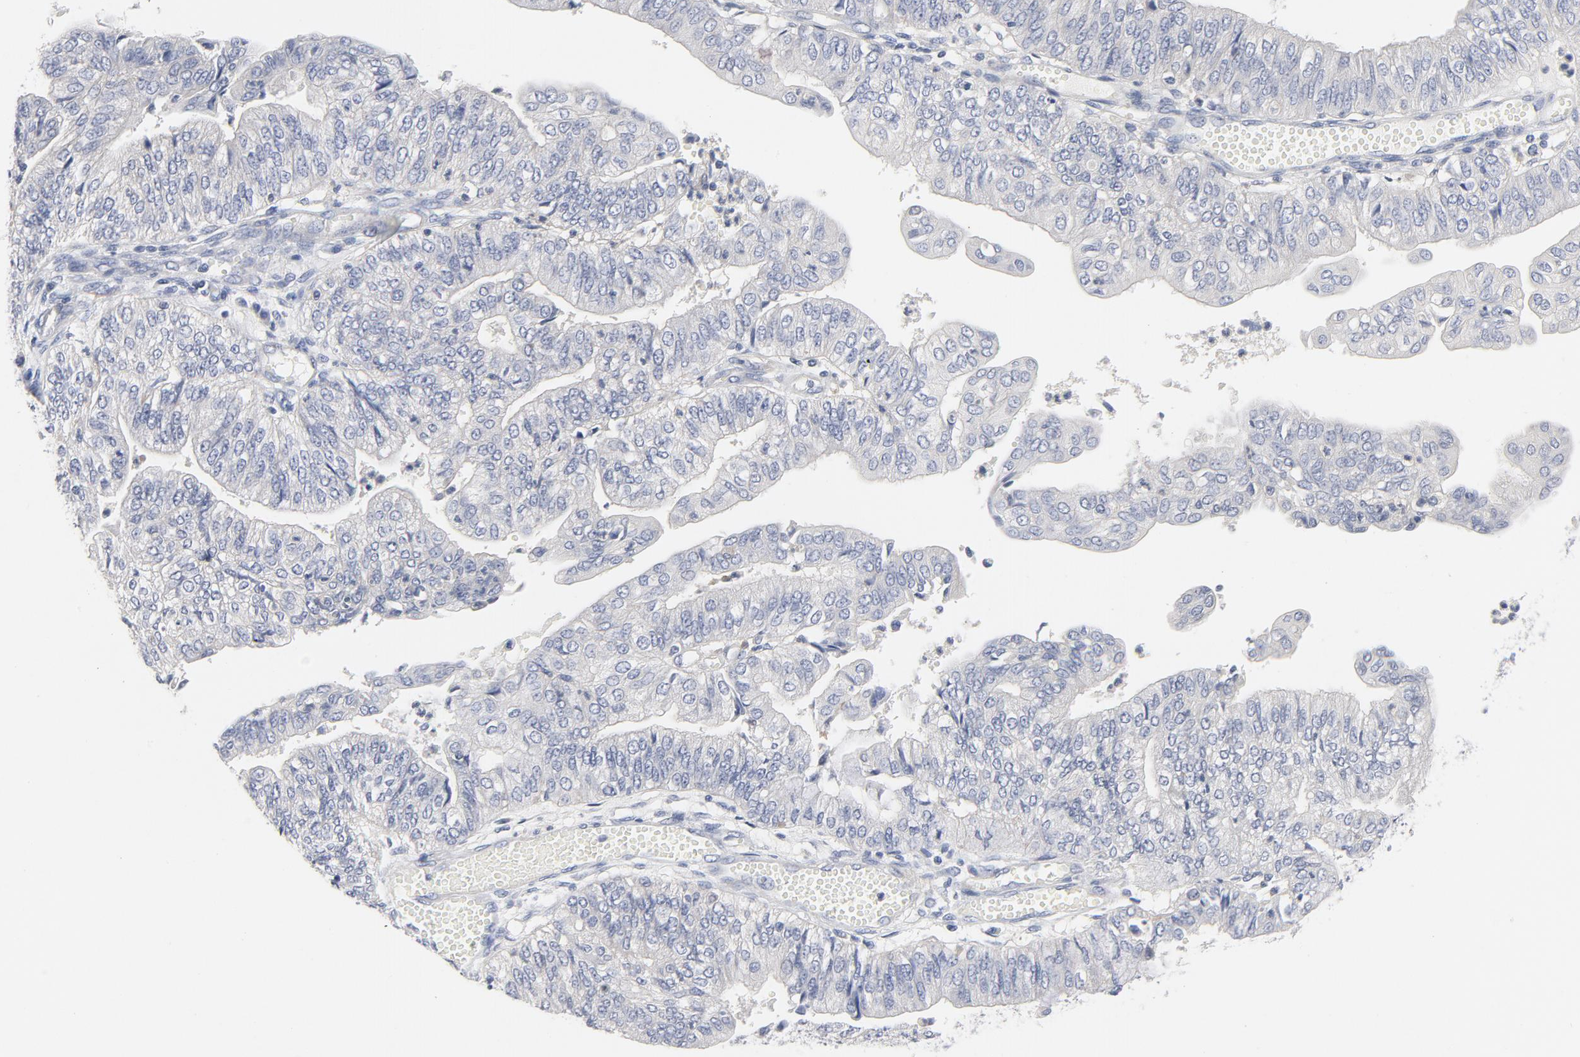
{"staining": {"intensity": "negative", "quantity": "none", "location": "none"}, "tissue": "endometrial cancer", "cell_type": "Tumor cells", "image_type": "cancer", "snomed": [{"axis": "morphology", "description": "Adenocarcinoma, NOS"}, {"axis": "topography", "description": "Endometrium"}], "caption": "This is a image of IHC staining of adenocarcinoma (endometrial), which shows no staining in tumor cells.", "gene": "ROCK1", "patient": {"sex": "female", "age": 59}}